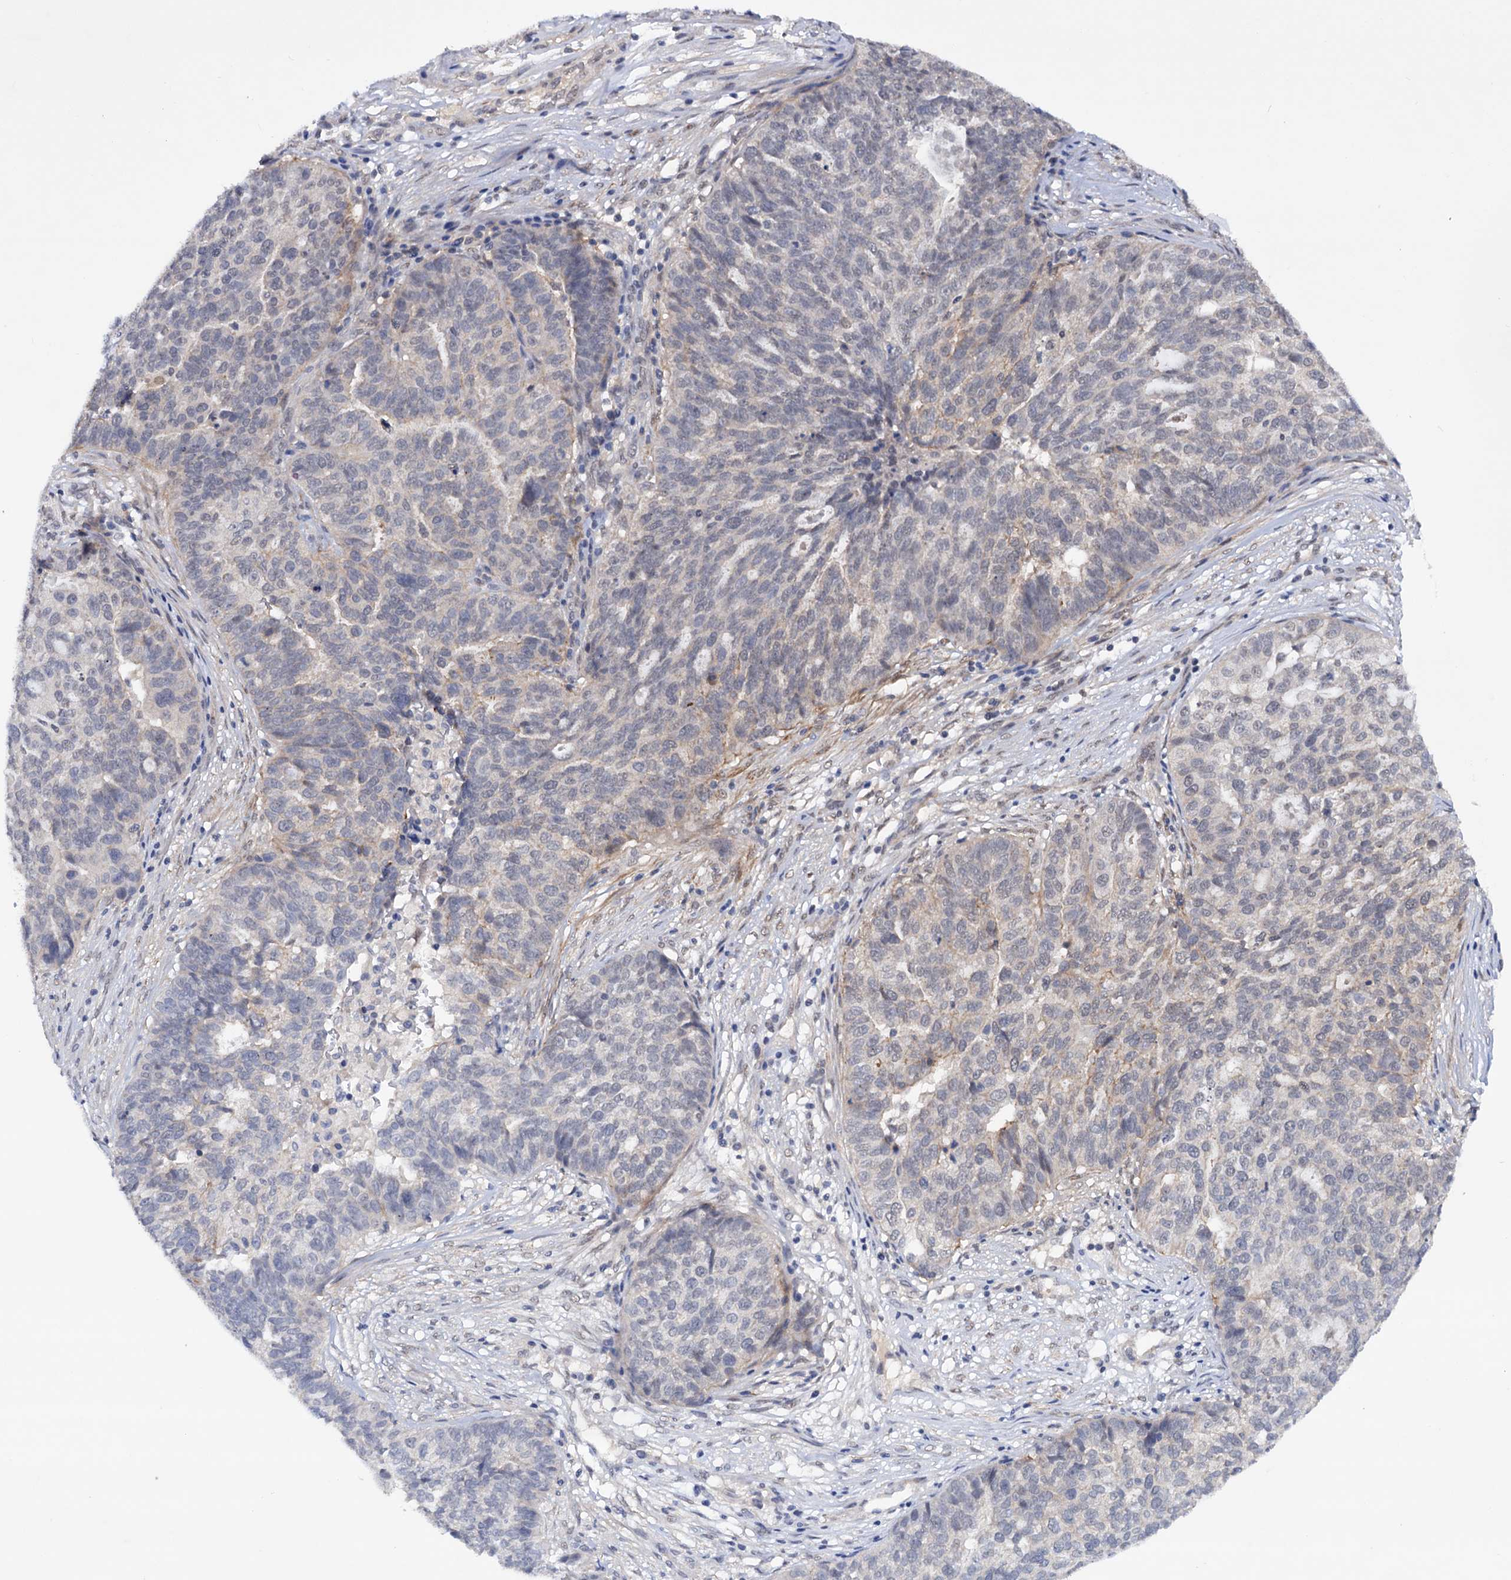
{"staining": {"intensity": "negative", "quantity": "none", "location": "none"}, "tissue": "ovarian cancer", "cell_type": "Tumor cells", "image_type": "cancer", "snomed": [{"axis": "morphology", "description": "Cystadenocarcinoma, serous, NOS"}, {"axis": "topography", "description": "Ovary"}], "caption": "Immunohistochemical staining of human serous cystadenocarcinoma (ovarian) shows no significant staining in tumor cells.", "gene": "TBC1D12", "patient": {"sex": "female", "age": 59}}